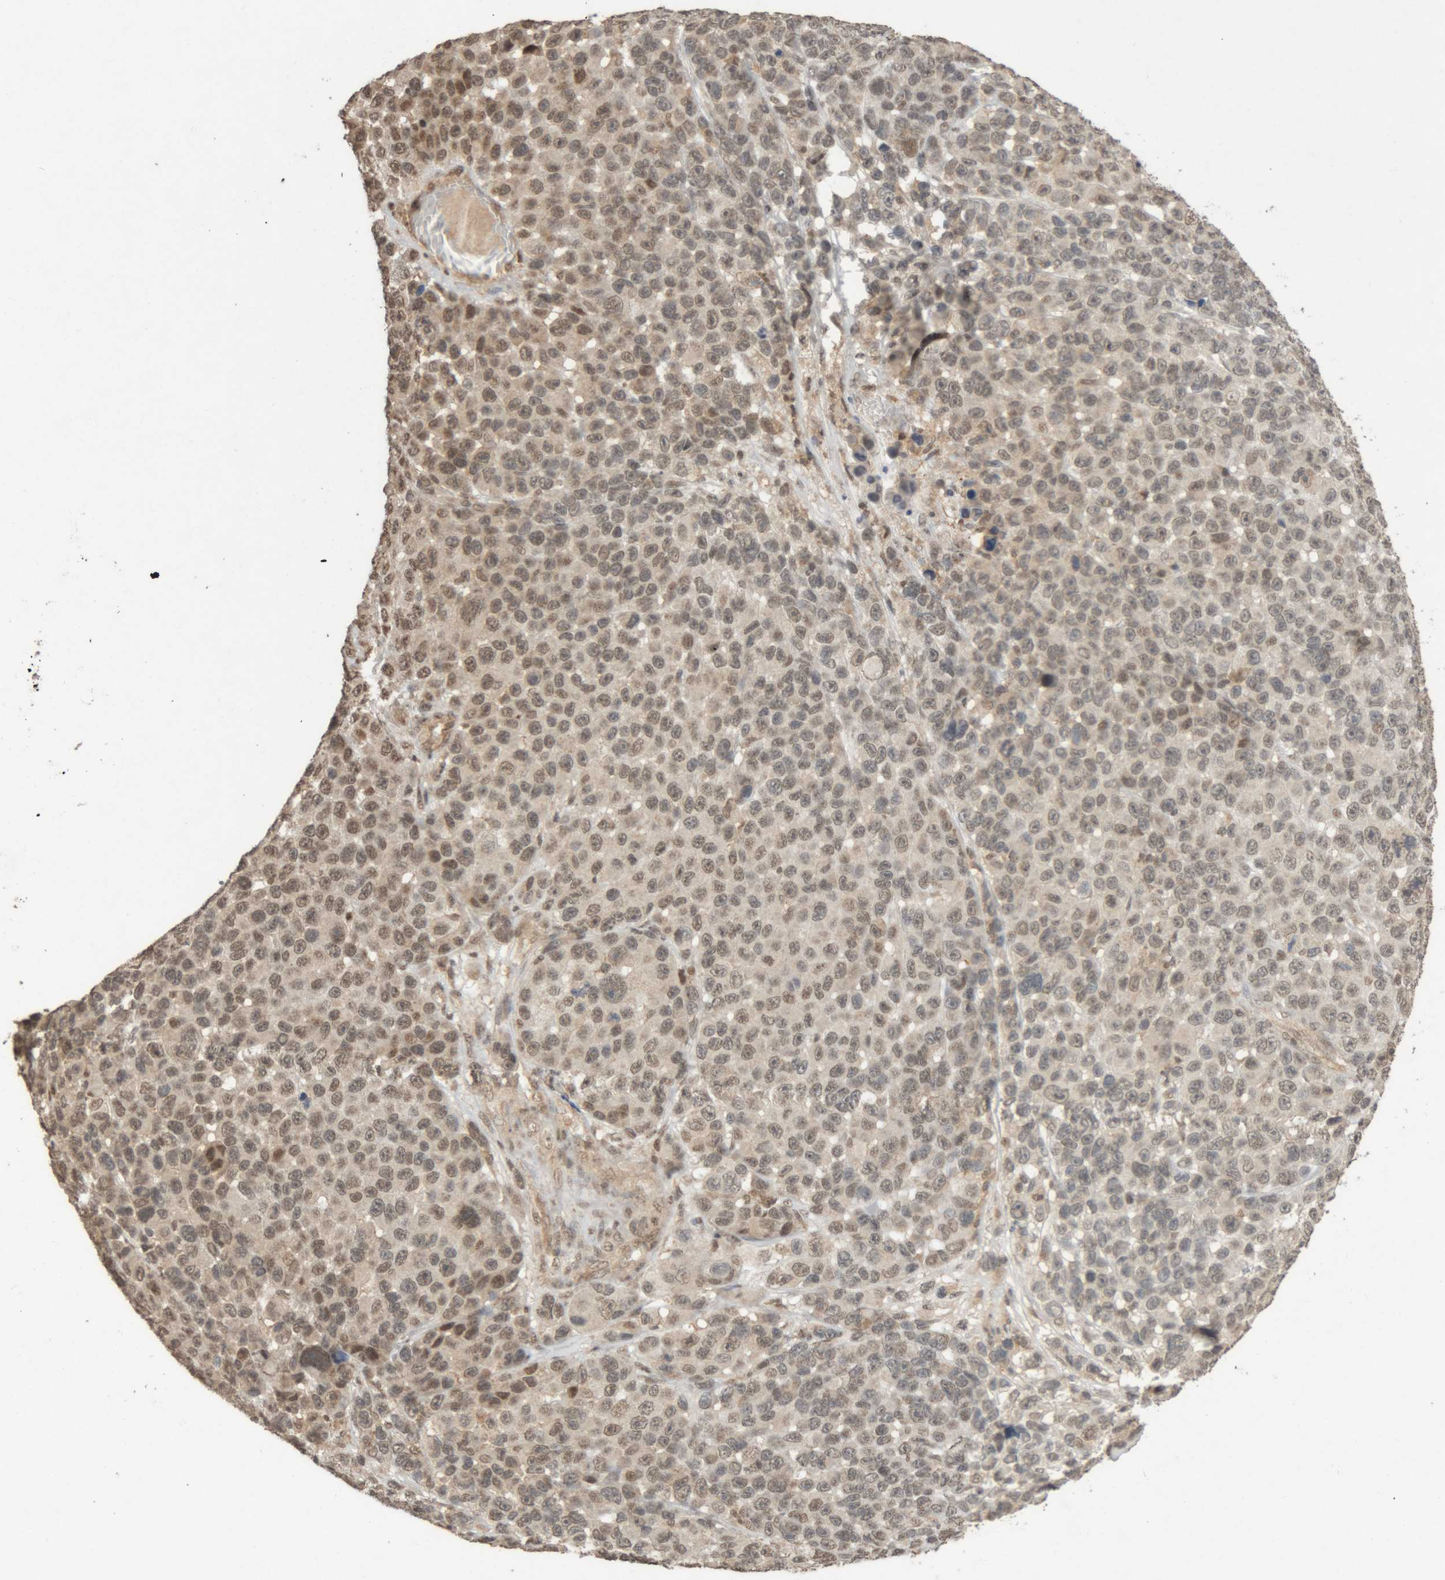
{"staining": {"intensity": "weak", "quantity": "25%-75%", "location": "nuclear"}, "tissue": "melanoma", "cell_type": "Tumor cells", "image_type": "cancer", "snomed": [{"axis": "morphology", "description": "Malignant melanoma, NOS"}, {"axis": "topography", "description": "Skin"}], "caption": "Melanoma stained for a protein (brown) displays weak nuclear positive staining in approximately 25%-75% of tumor cells.", "gene": "KEAP1", "patient": {"sex": "male", "age": 53}}